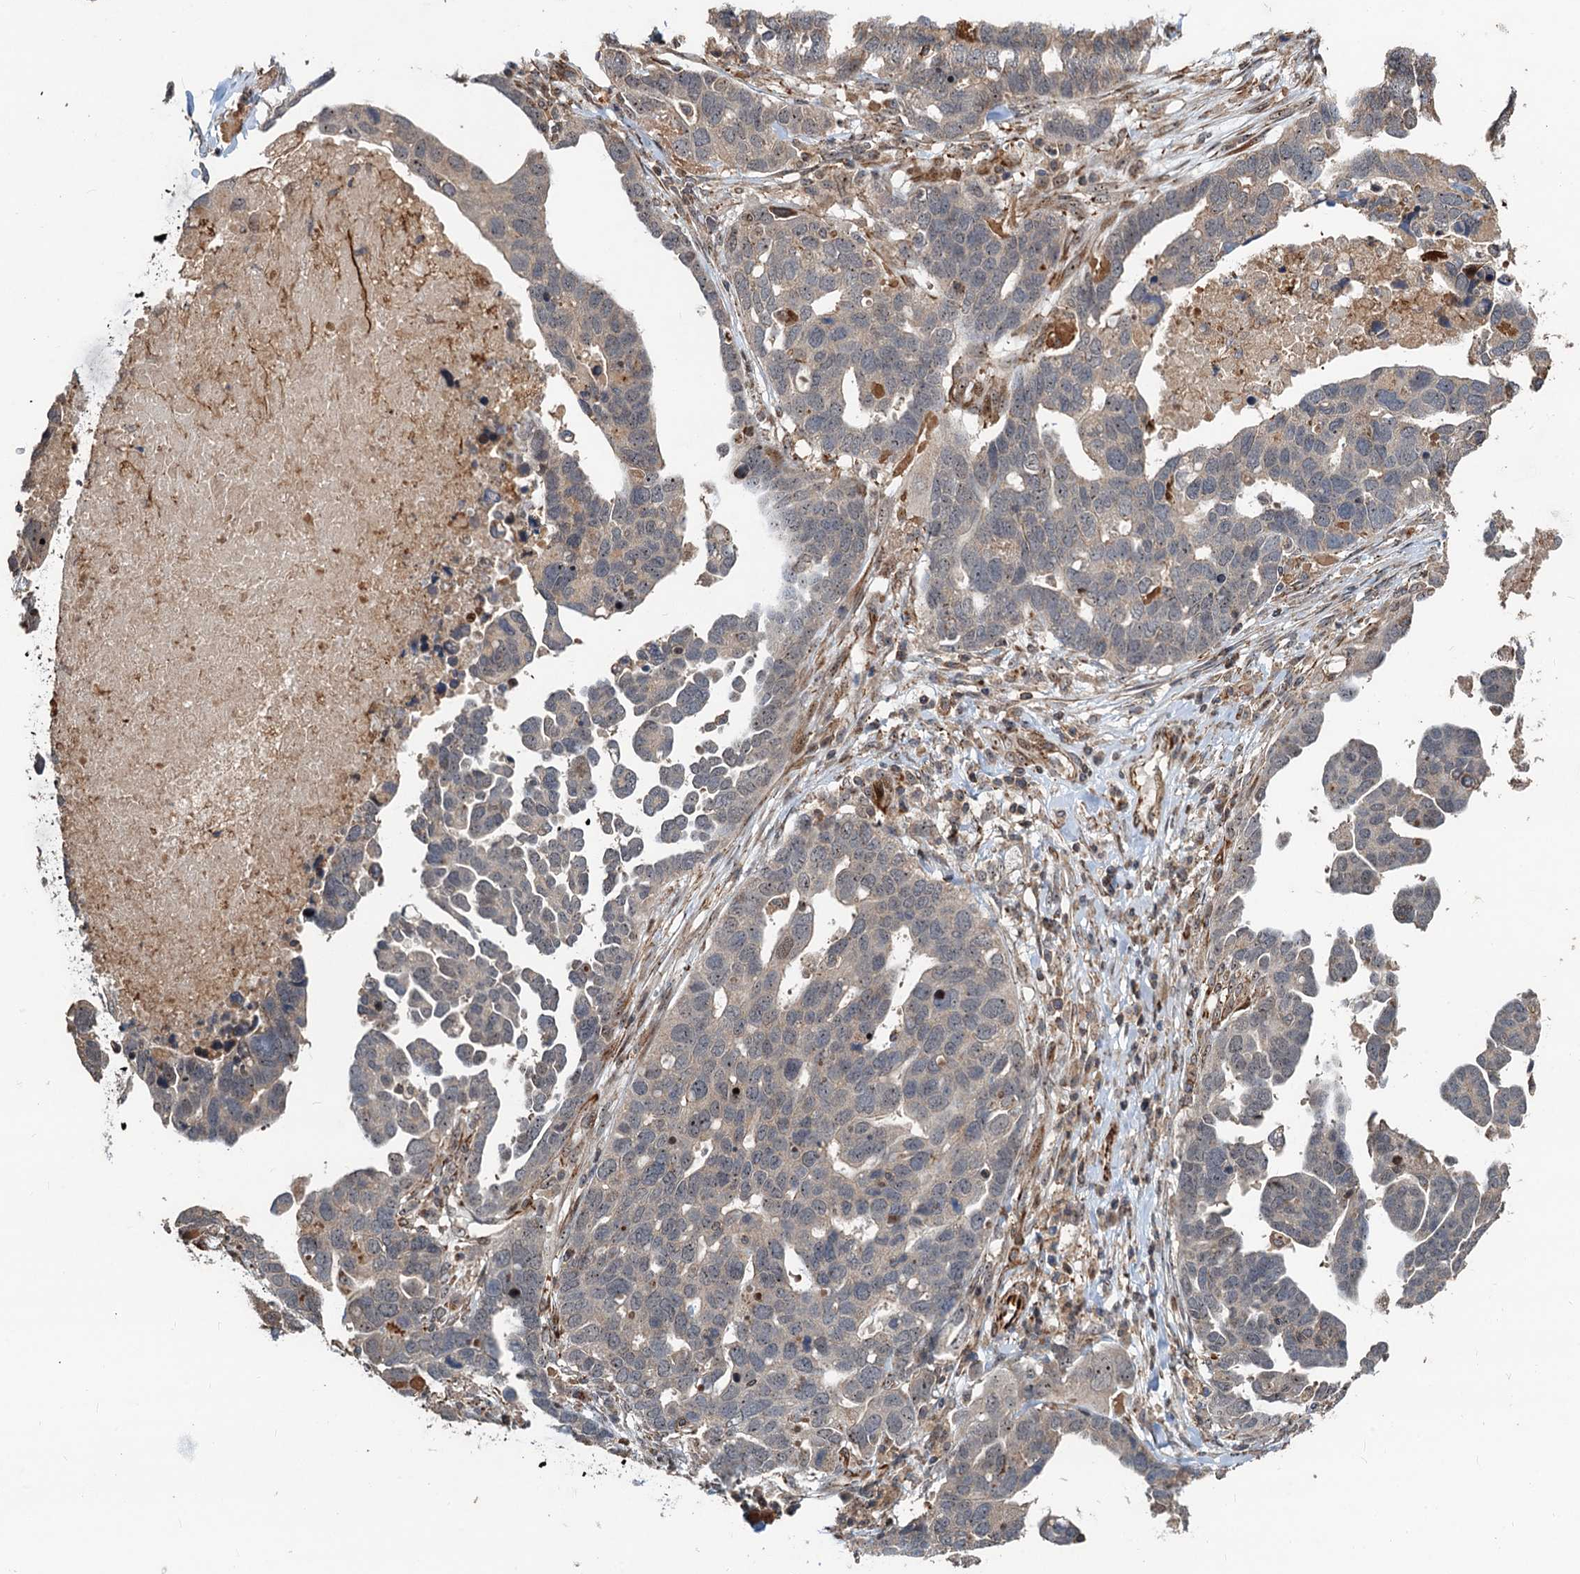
{"staining": {"intensity": "weak", "quantity": "<25%", "location": "cytoplasmic/membranous"}, "tissue": "ovarian cancer", "cell_type": "Tumor cells", "image_type": "cancer", "snomed": [{"axis": "morphology", "description": "Cystadenocarcinoma, serous, NOS"}, {"axis": "topography", "description": "Ovary"}], "caption": "An immunohistochemistry (IHC) photomicrograph of ovarian serous cystadenocarcinoma is shown. There is no staining in tumor cells of ovarian serous cystadenocarcinoma.", "gene": "TMA16", "patient": {"sex": "female", "age": 54}}